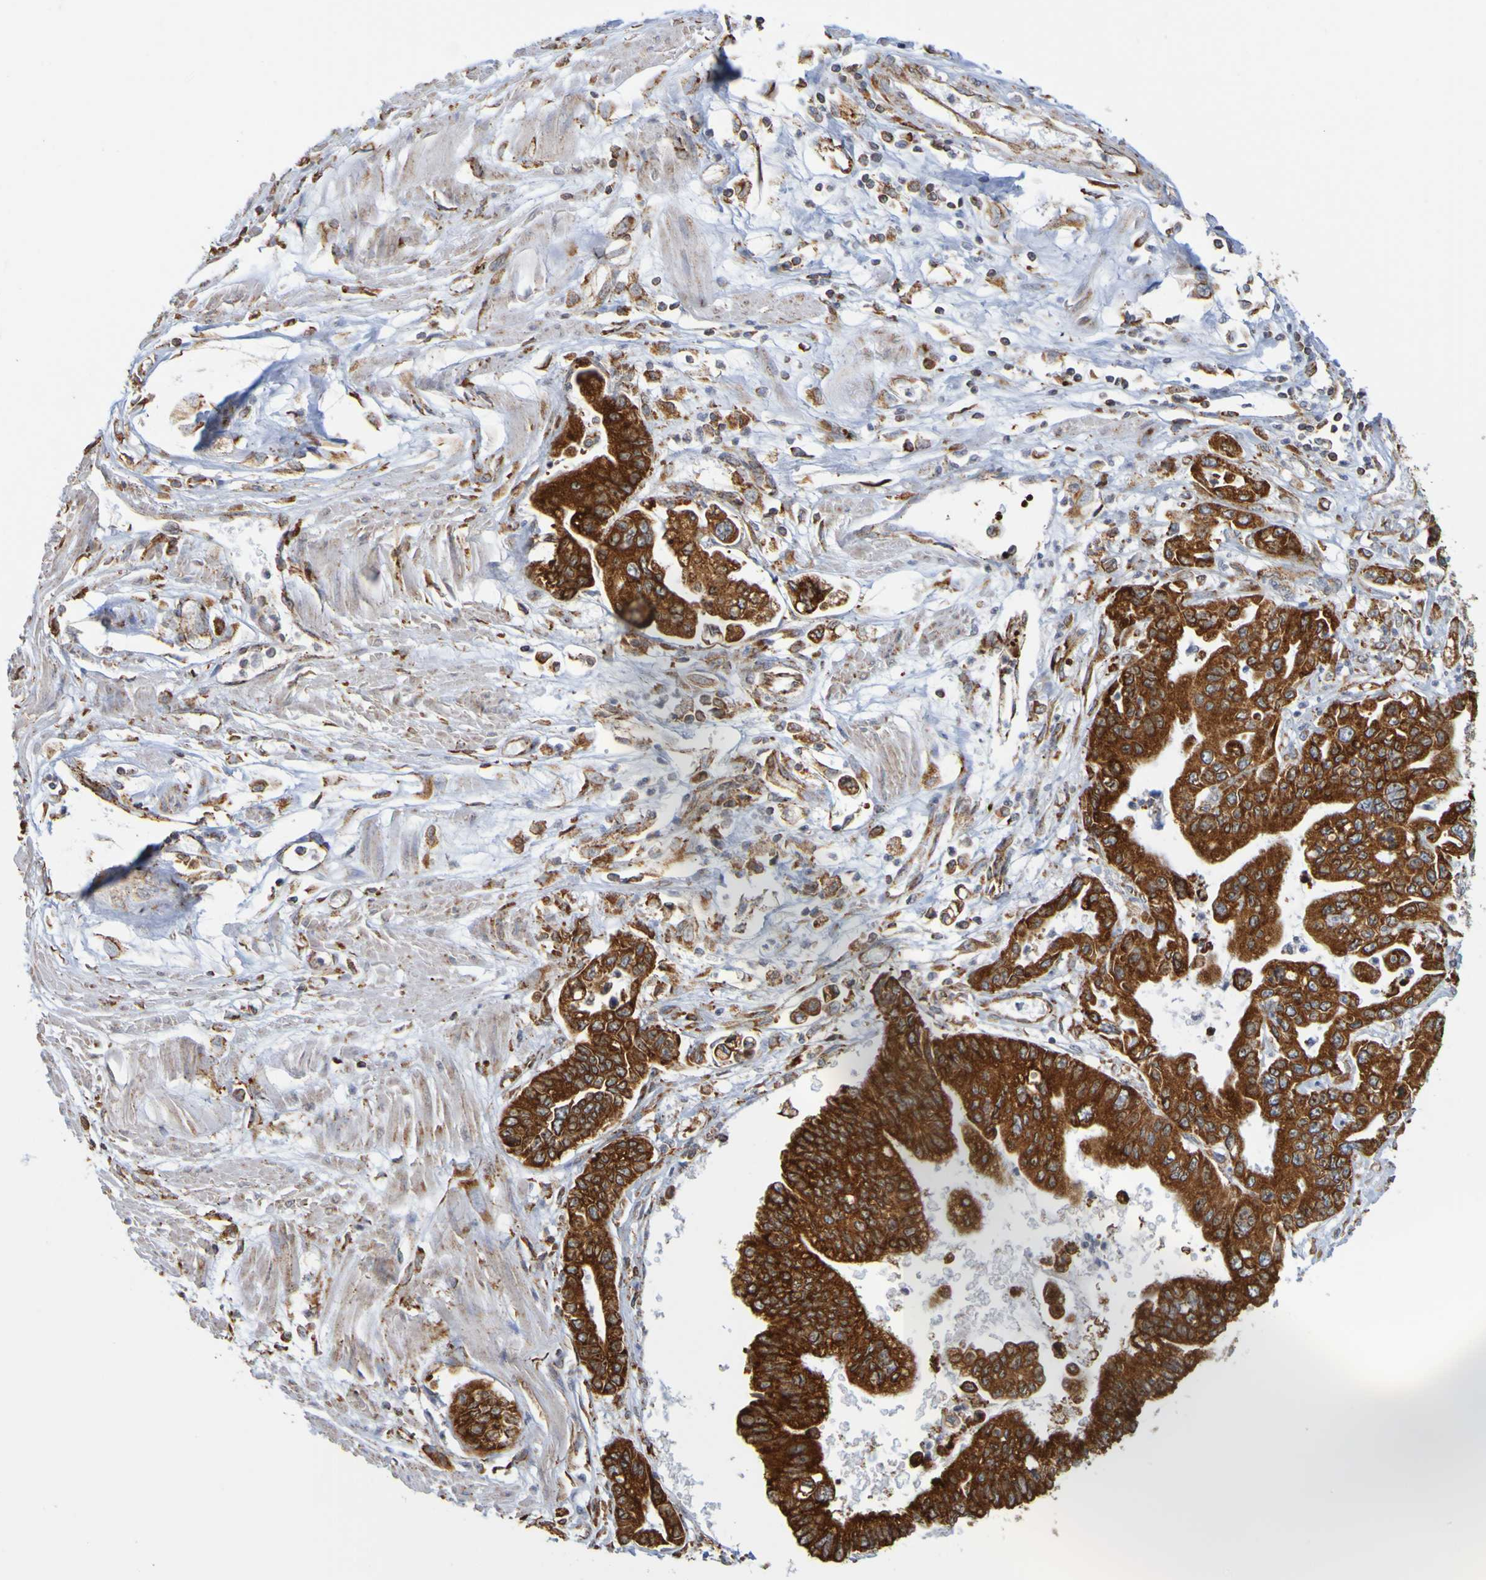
{"staining": {"intensity": "strong", "quantity": ">75%", "location": "cytoplasmic/membranous"}, "tissue": "pancreatic cancer", "cell_type": "Tumor cells", "image_type": "cancer", "snomed": [{"axis": "morphology", "description": "Adenocarcinoma, NOS"}, {"axis": "topography", "description": "Pancreas"}], "caption": "The photomicrograph demonstrates a brown stain indicating the presence of a protein in the cytoplasmic/membranous of tumor cells in pancreatic adenocarcinoma. The protein is shown in brown color, while the nuclei are stained blue.", "gene": "PDIA3", "patient": {"sex": "male", "age": 56}}